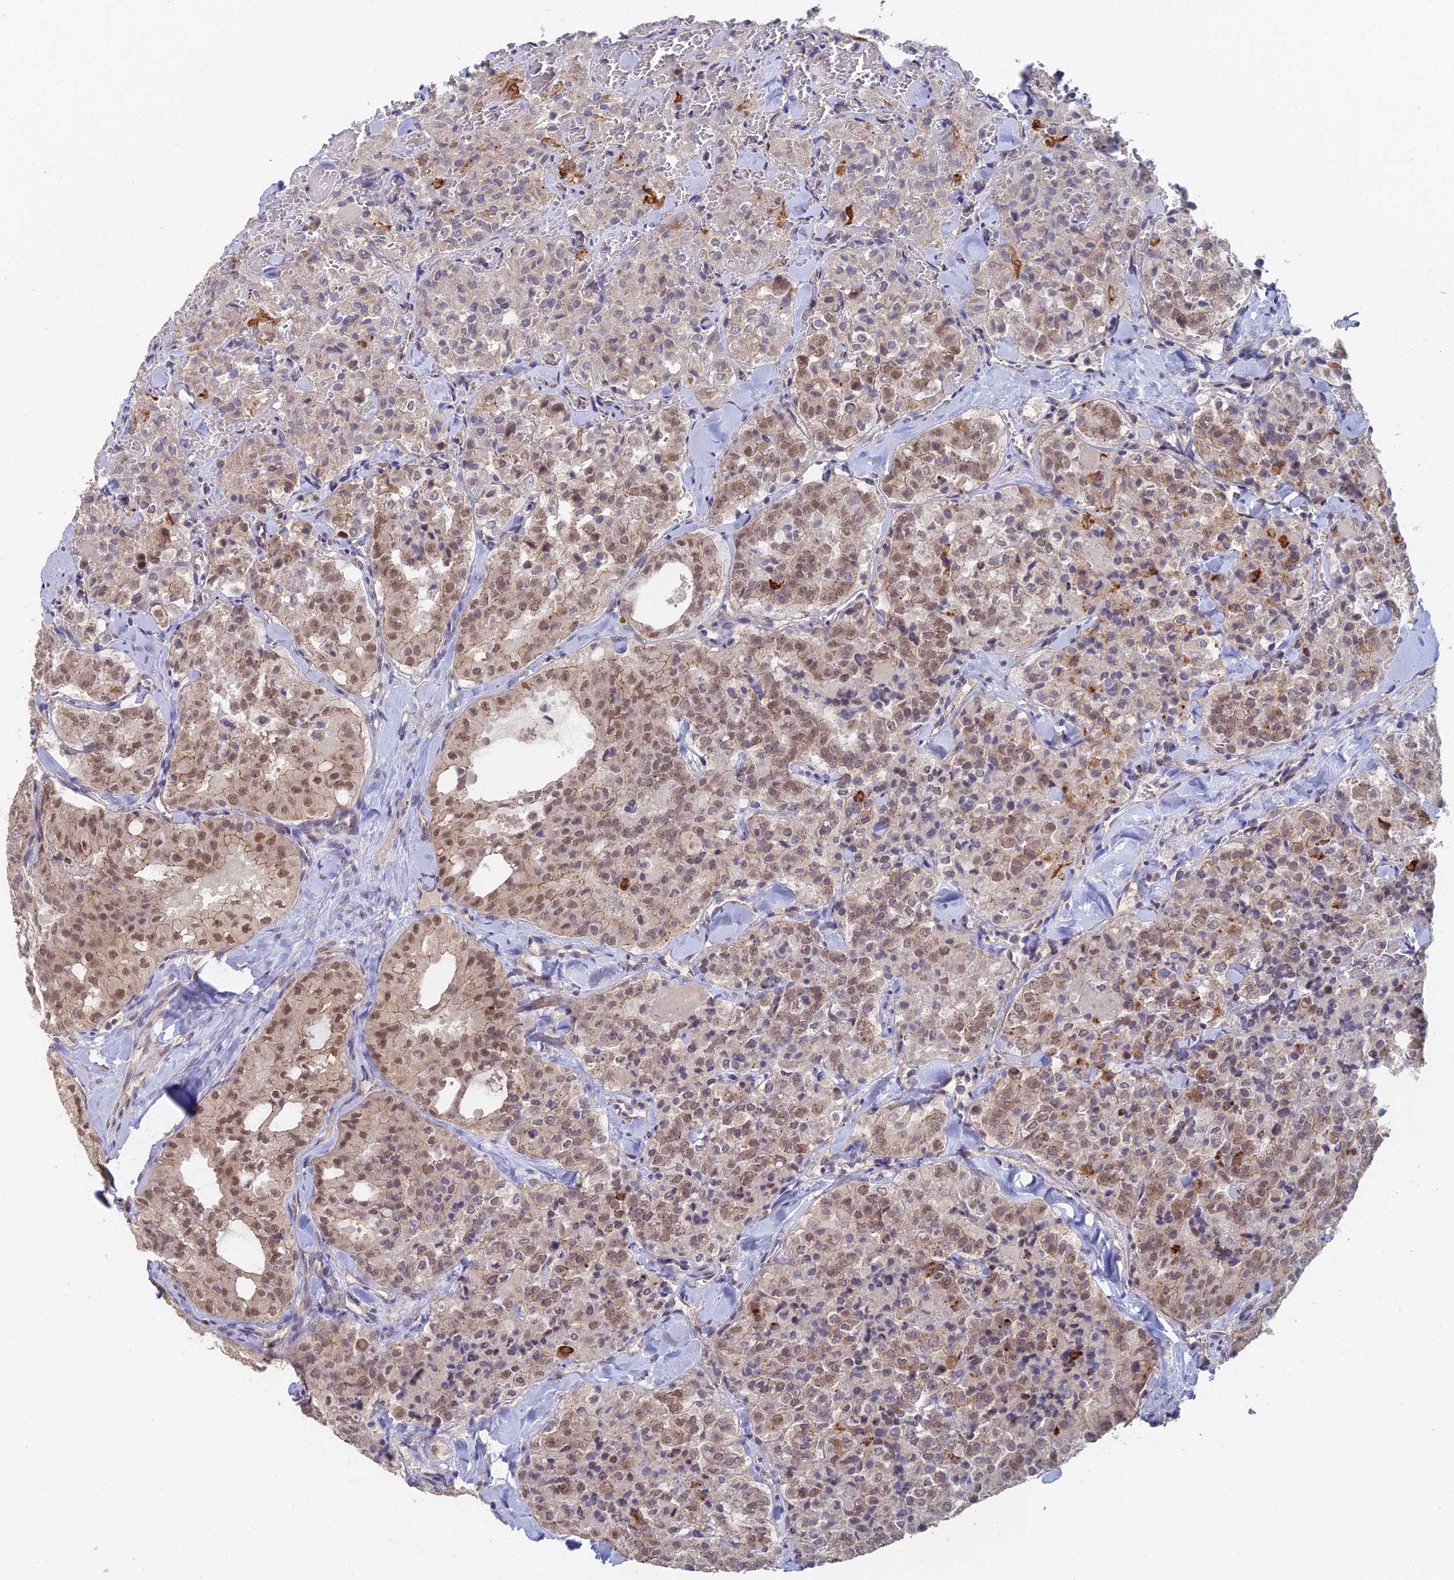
{"staining": {"intensity": "weak", "quantity": "25%-75%", "location": "cytoplasmic/membranous,nuclear"}, "tissue": "thyroid cancer", "cell_type": "Tumor cells", "image_type": "cancer", "snomed": [{"axis": "morphology", "description": "Follicular adenoma carcinoma, NOS"}, {"axis": "topography", "description": "Thyroid gland"}], "caption": "Tumor cells demonstrate low levels of weak cytoplasmic/membranous and nuclear staining in approximately 25%-75% of cells in human thyroid follicular adenoma carcinoma. The protein of interest is shown in brown color, while the nuclei are stained blue.", "gene": "GPATCH1", "patient": {"sex": "male", "age": 75}}